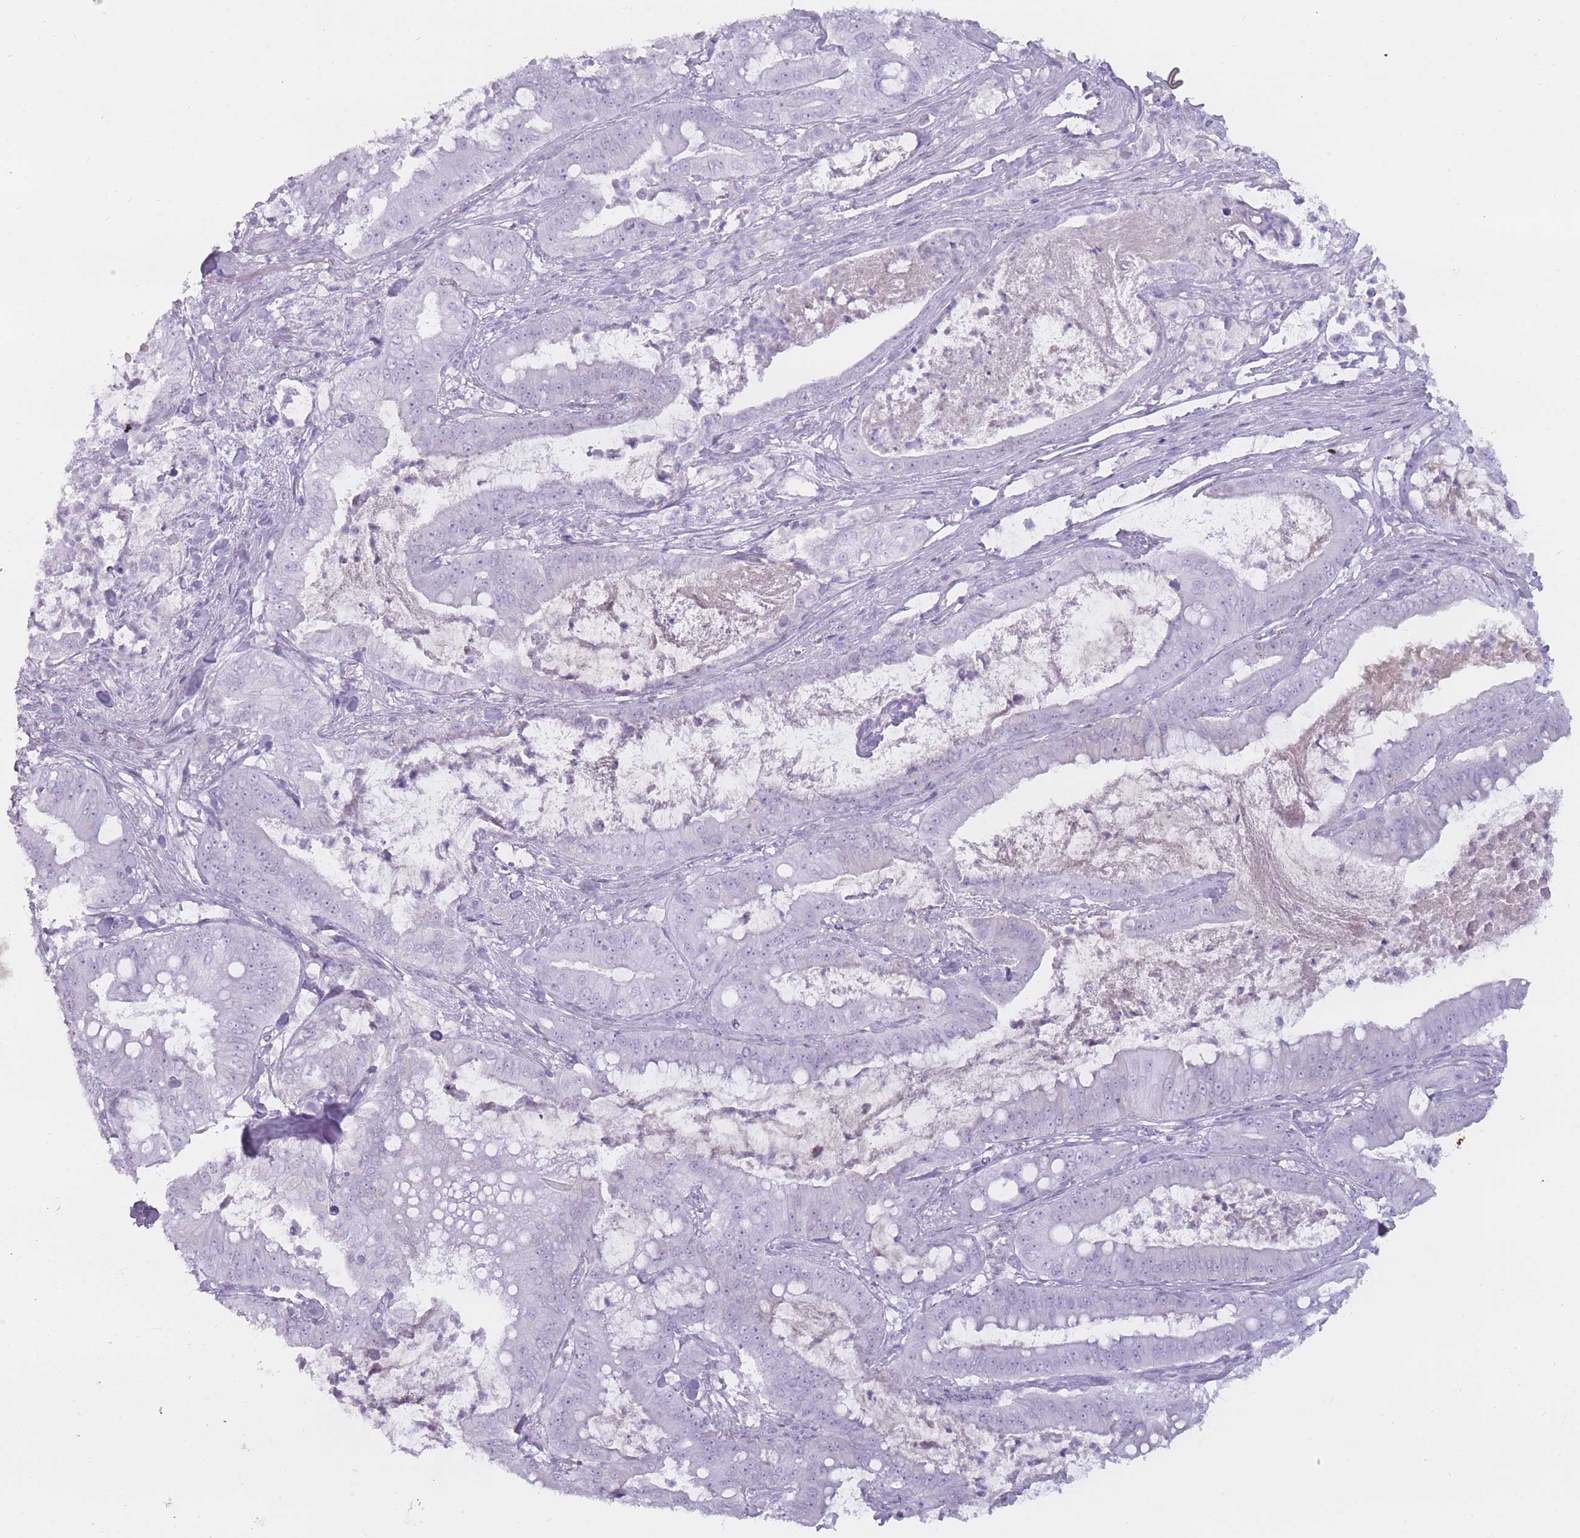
{"staining": {"intensity": "negative", "quantity": "none", "location": "none"}, "tissue": "pancreatic cancer", "cell_type": "Tumor cells", "image_type": "cancer", "snomed": [{"axis": "morphology", "description": "Adenocarcinoma, NOS"}, {"axis": "topography", "description": "Pancreas"}], "caption": "The micrograph displays no staining of tumor cells in pancreatic adenocarcinoma. (Brightfield microscopy of DAB (3,3'-diaminobenzidine) IHC at high magnification).", "gene": "PNMA3", "patient": {"sex": "male", "age": 71}}